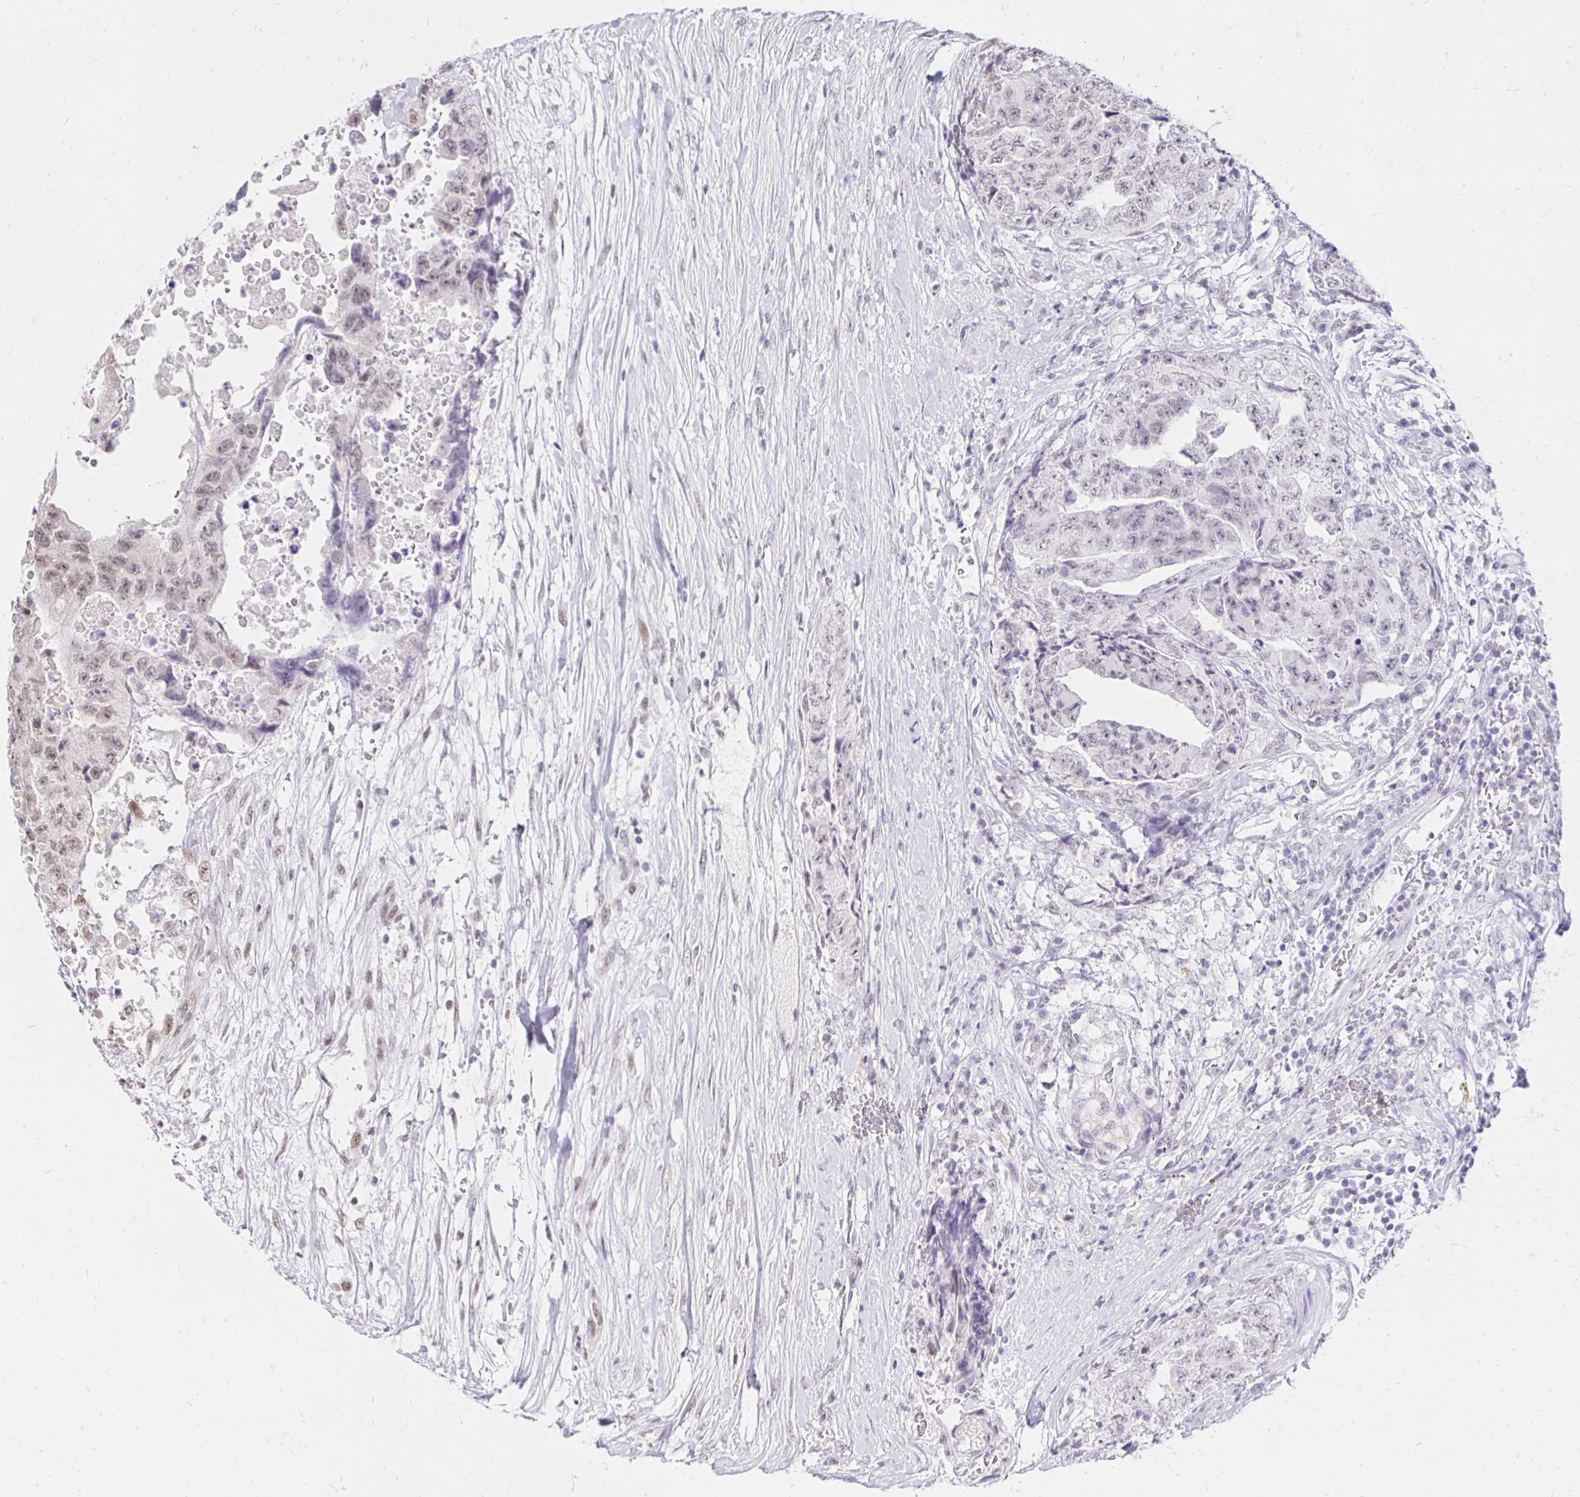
{"staining": {"intensity": "weak", "quantity": "<25%", "location": "nuclear"}, "tissue": "testis cancer", "cell_type": "Tumor cells", "image_type": "cancer", "snomed": [{"axis": "morphology", "description": "Carcinoma, Embryonal, NOS"}, {"axis": "topography", "description": "Testis"}], "caption": "High magnification brightfield microscopy of testis cancer (embryonal carcinoma) stained with DAB (brown) and counterstained with hematoxylin (blue): tumor cells show no significant staining. (Stains: DAB (3,3'-diaminobenzidine) immunohistochemistry (IHC) with hematoxylin counter stain, Microscopy: brightfield microscopy at high magnification).", "gene": "ZNF579", "patient": {"sex": "male", "age": 24}}